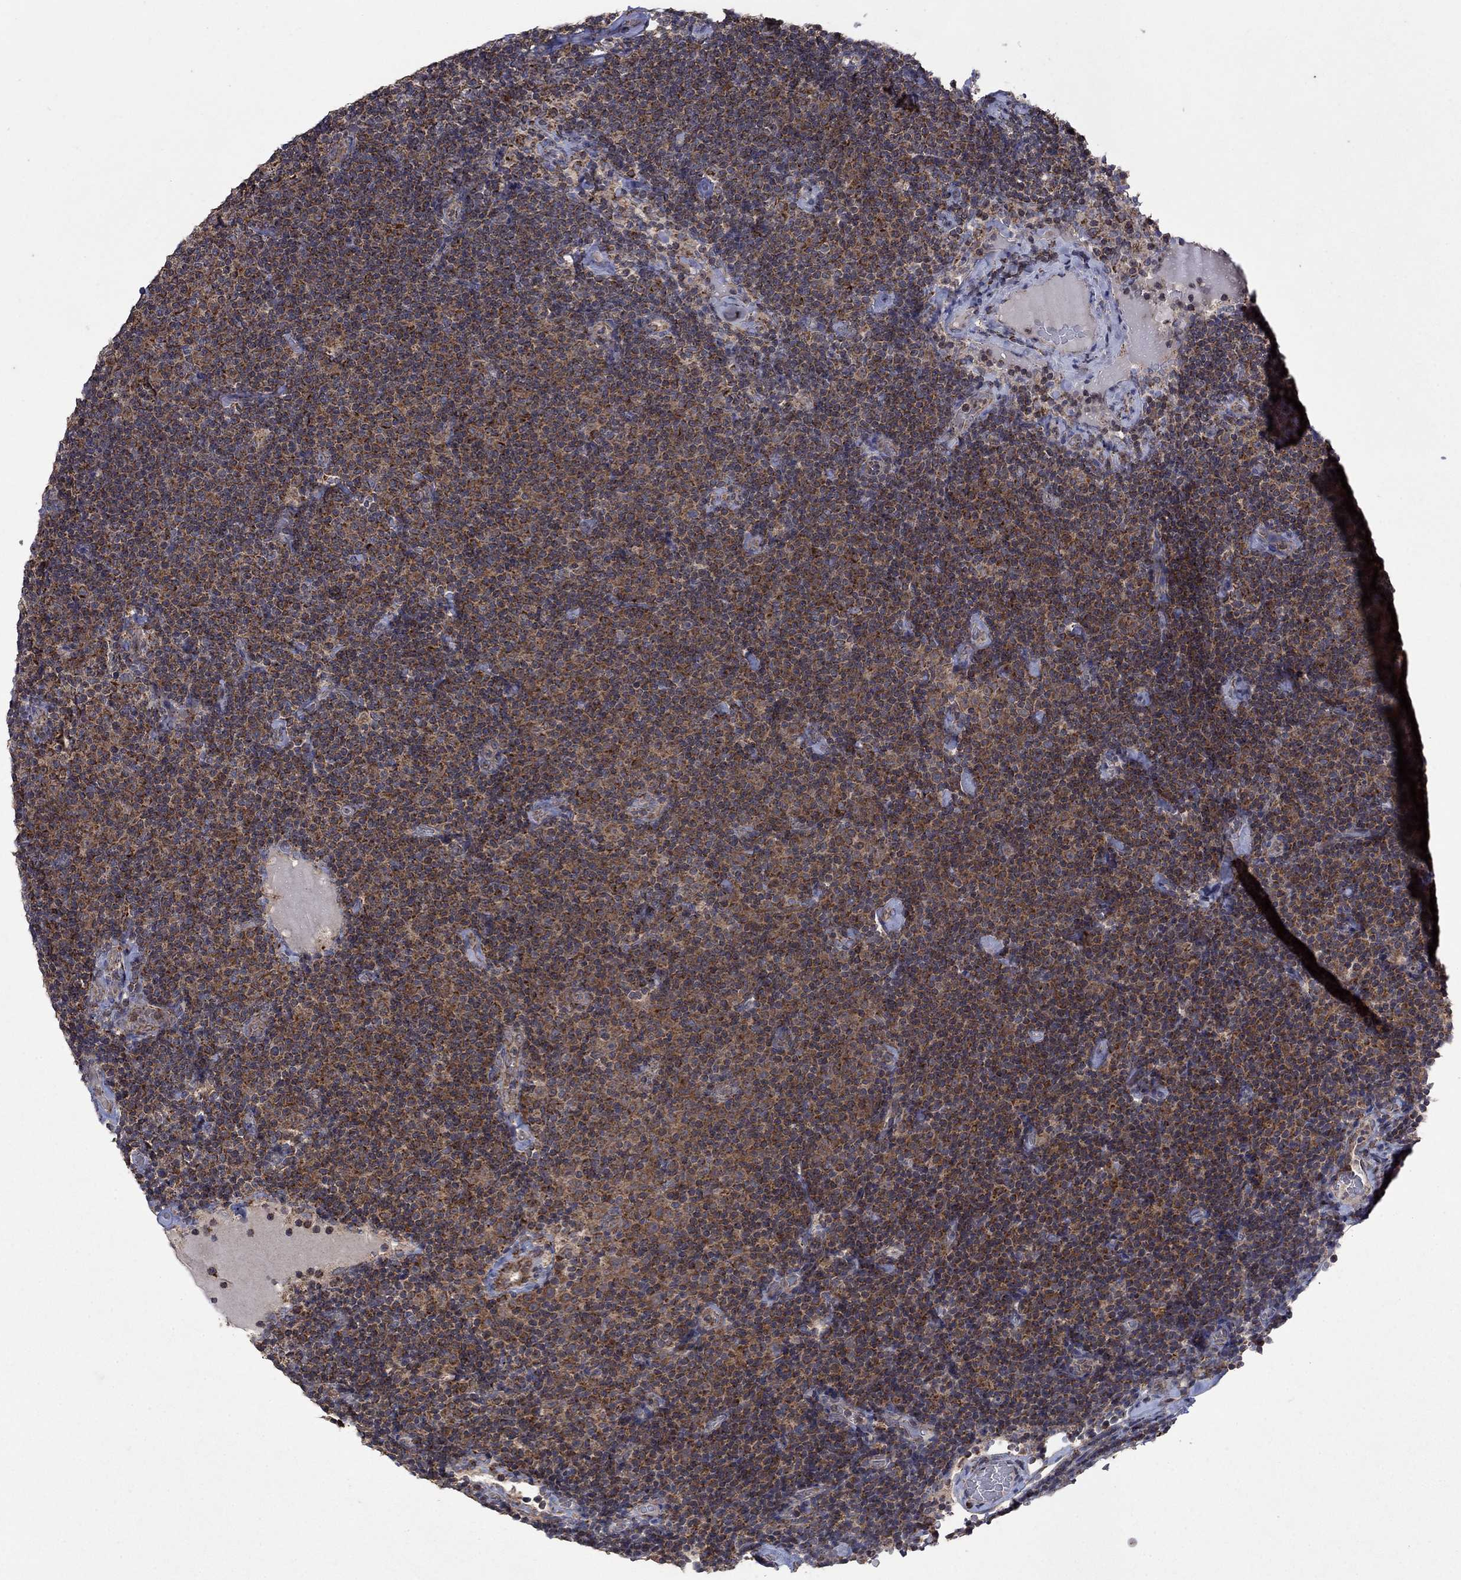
{"staining": {"intensity": "moderate", "quantity": ">75%", "location": "cytoplasmic/membranous"}, "tissue": "lymphoma", "cell_type": "Tumor cells", "image_type": "cancer", "snomed": [{"axis": "morphology", "description": "Malignant lymphoma, non-Hodgkin's type, Low grade"}, {"axis": "topography", "description": "Lymph node"}], "caption": "This micrograph shows immunohistochemistry staining of human malignant lymphoma, non-Hodgkin's type (low-grade), with medium moderate cytoplasmic/membranous staining in approximately >75% of tumor cells.", "gene": "DPH1", "patient": {"sex": "male", "age": 81}}